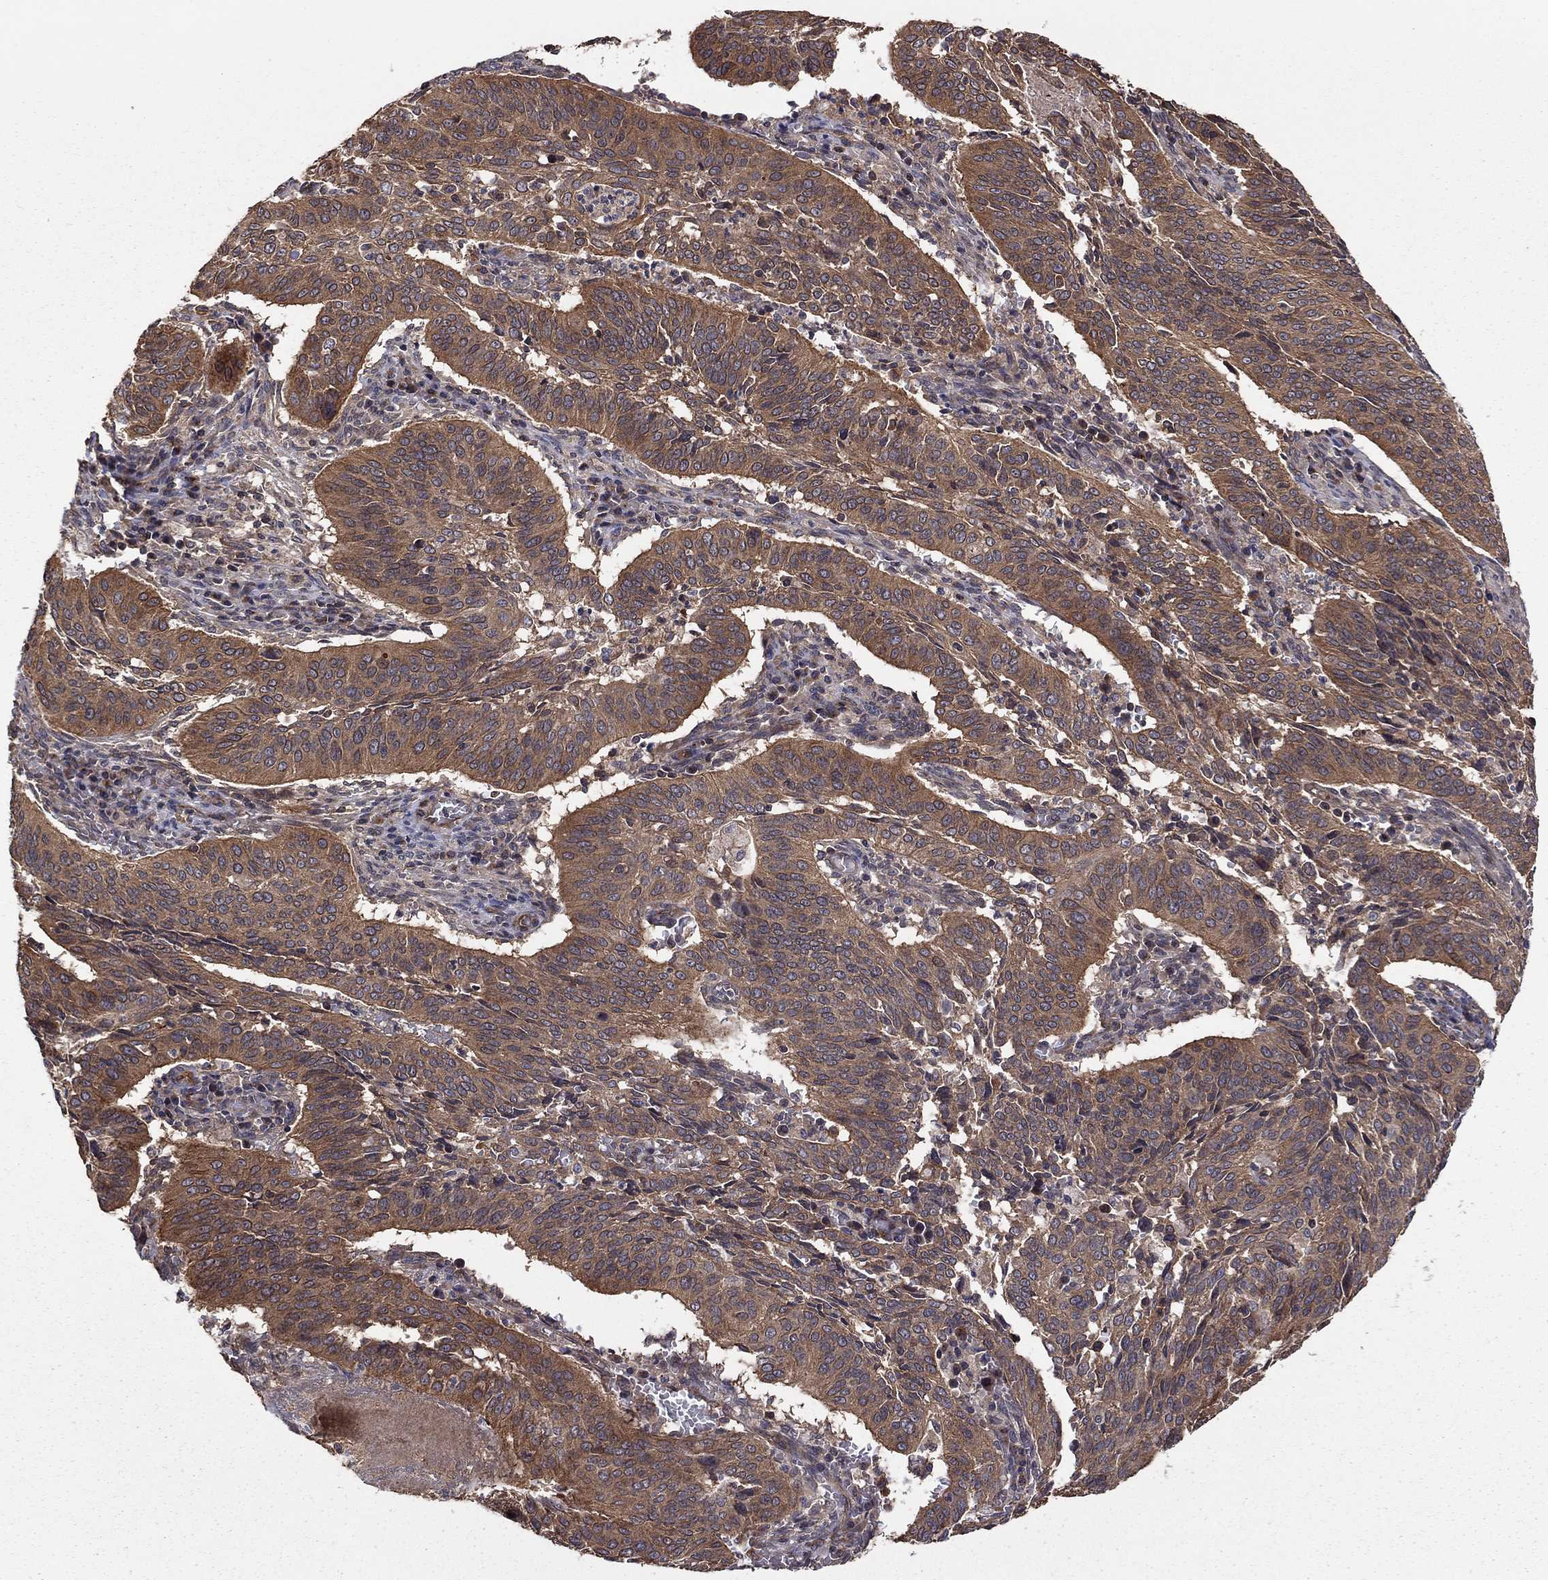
{"staining": {"intensity": "strong", "quantity": ">75%", "location": "cytoplasmic/membranous"}, "tissue": "cervical cancer", "cell_type": "Tumor cells", "image_type": "cancer", "snomed": [{"axis": "morphology", "description": "Normal tissue, NOS"}, {"axis": "morphology", "description": "Squamous cell carcinoma, NOS"}, {"axis": "topography", "description": "Cervix"}], "caption": "DAB (3,3'-diaminobenzidine) immunohistochemical staining of human squamous cell carcinoma (cervical) shows strong cytoplasmic/membranous protein positivity in approximately >75% of tumor cells. (Stains: DAB (3,3'-diaminobenzidine) in brown, nuclei in blue, Microscopy: brightfield microscopy at high magnification).", "gene": "BMERB1", "patient": {"sex": "female", "age": 39}}